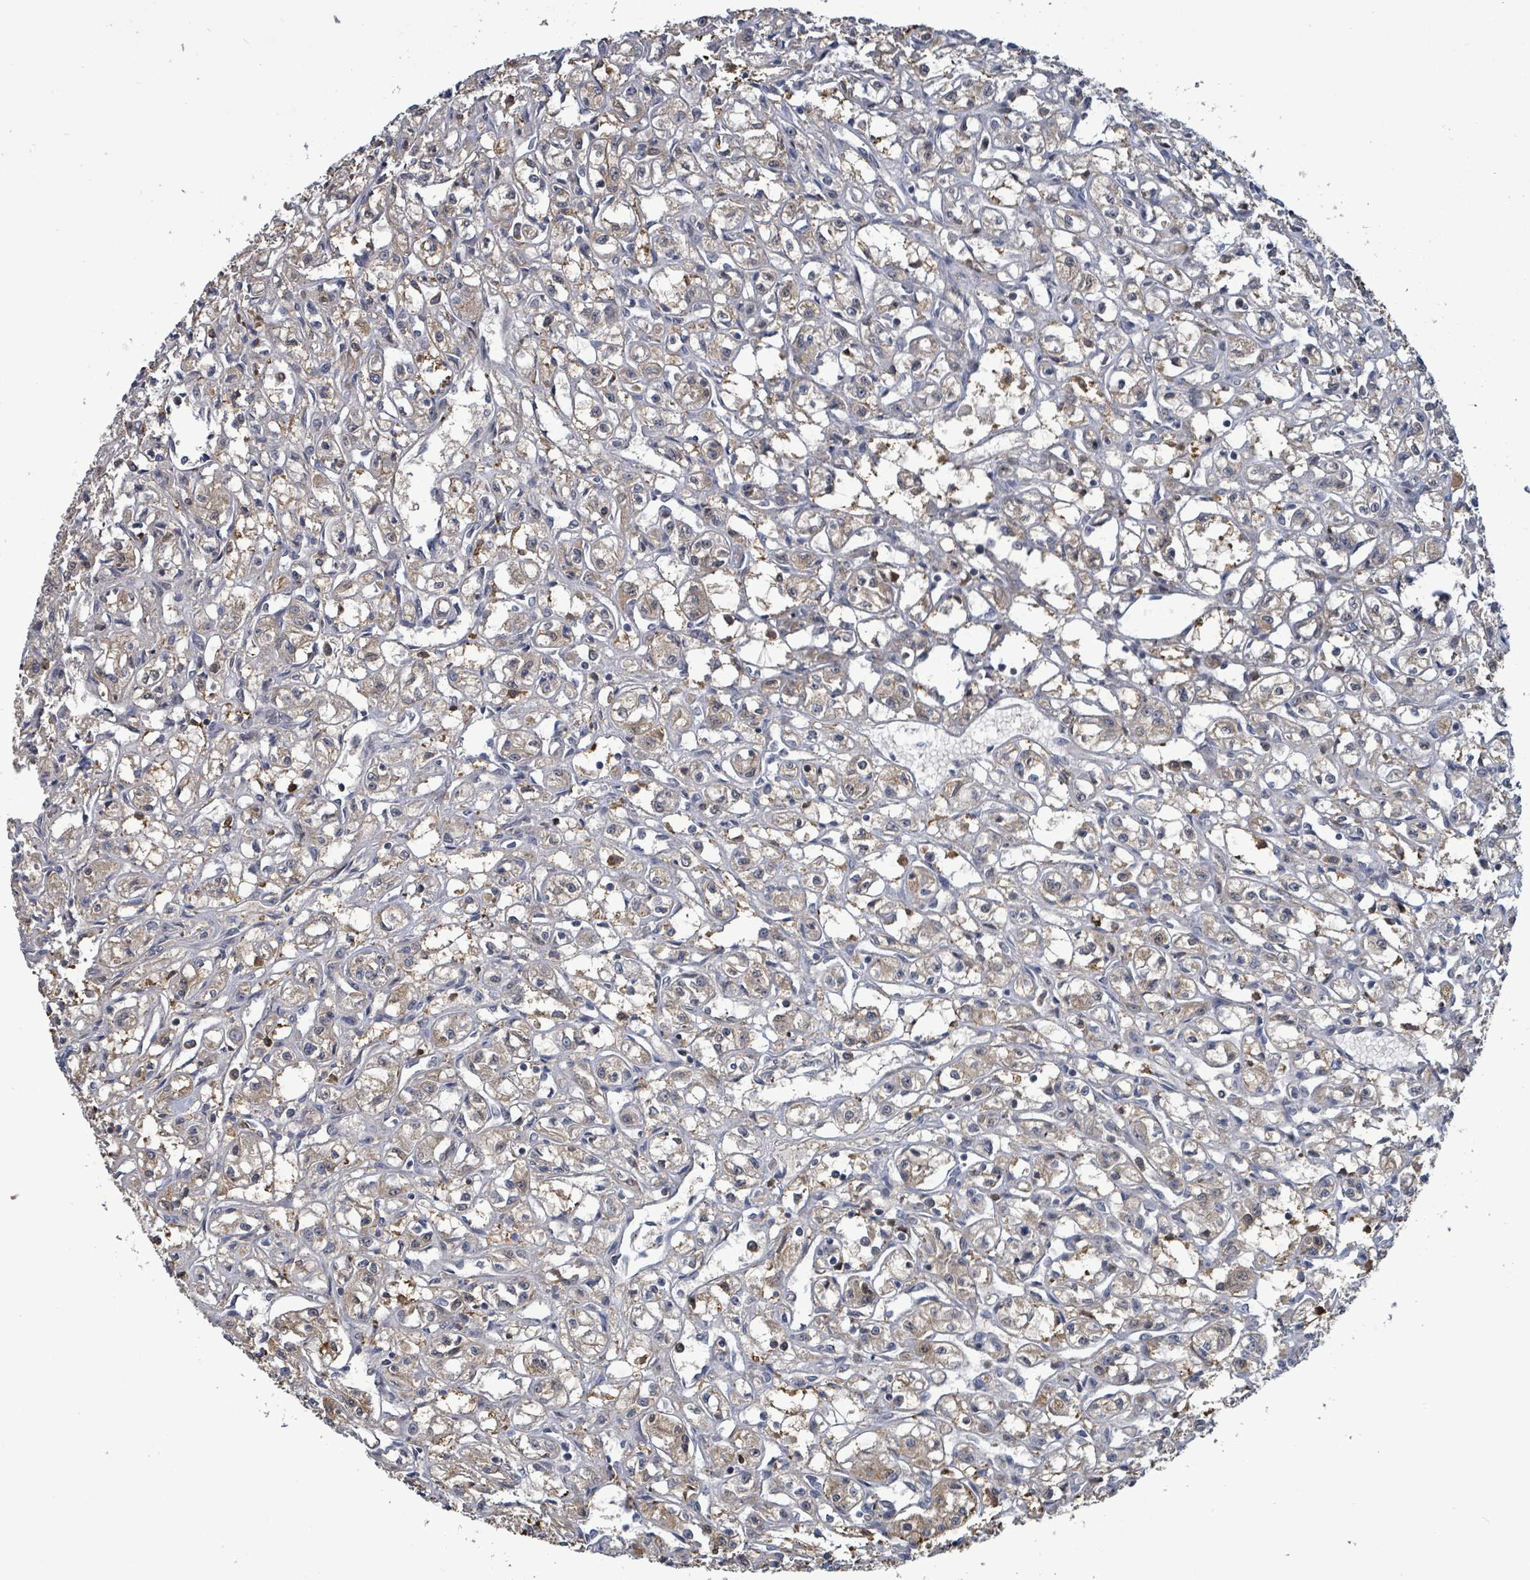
{"staining": {"intensity": "weak", "quantity": "<25%", "location": "cytoplasmic/membranous"}, "tissue": "renal cancer", "cell_type": "Tumor cells", "image_type": "cancer", "snomed": [{"axis": "morphology", "description": "Adenocarcinoma, NOS"}, {"axis": "topography", "description": "Kidney"}], "caption": "DAB (3,3'-diaminobenzidine) immunohistochemical staining of renal cancer (adenocarcinoma) demonstrates no significant positivity in tumor cells.", "gene": "FBXO6", "patient": {"sex": "male", "age": 56}}